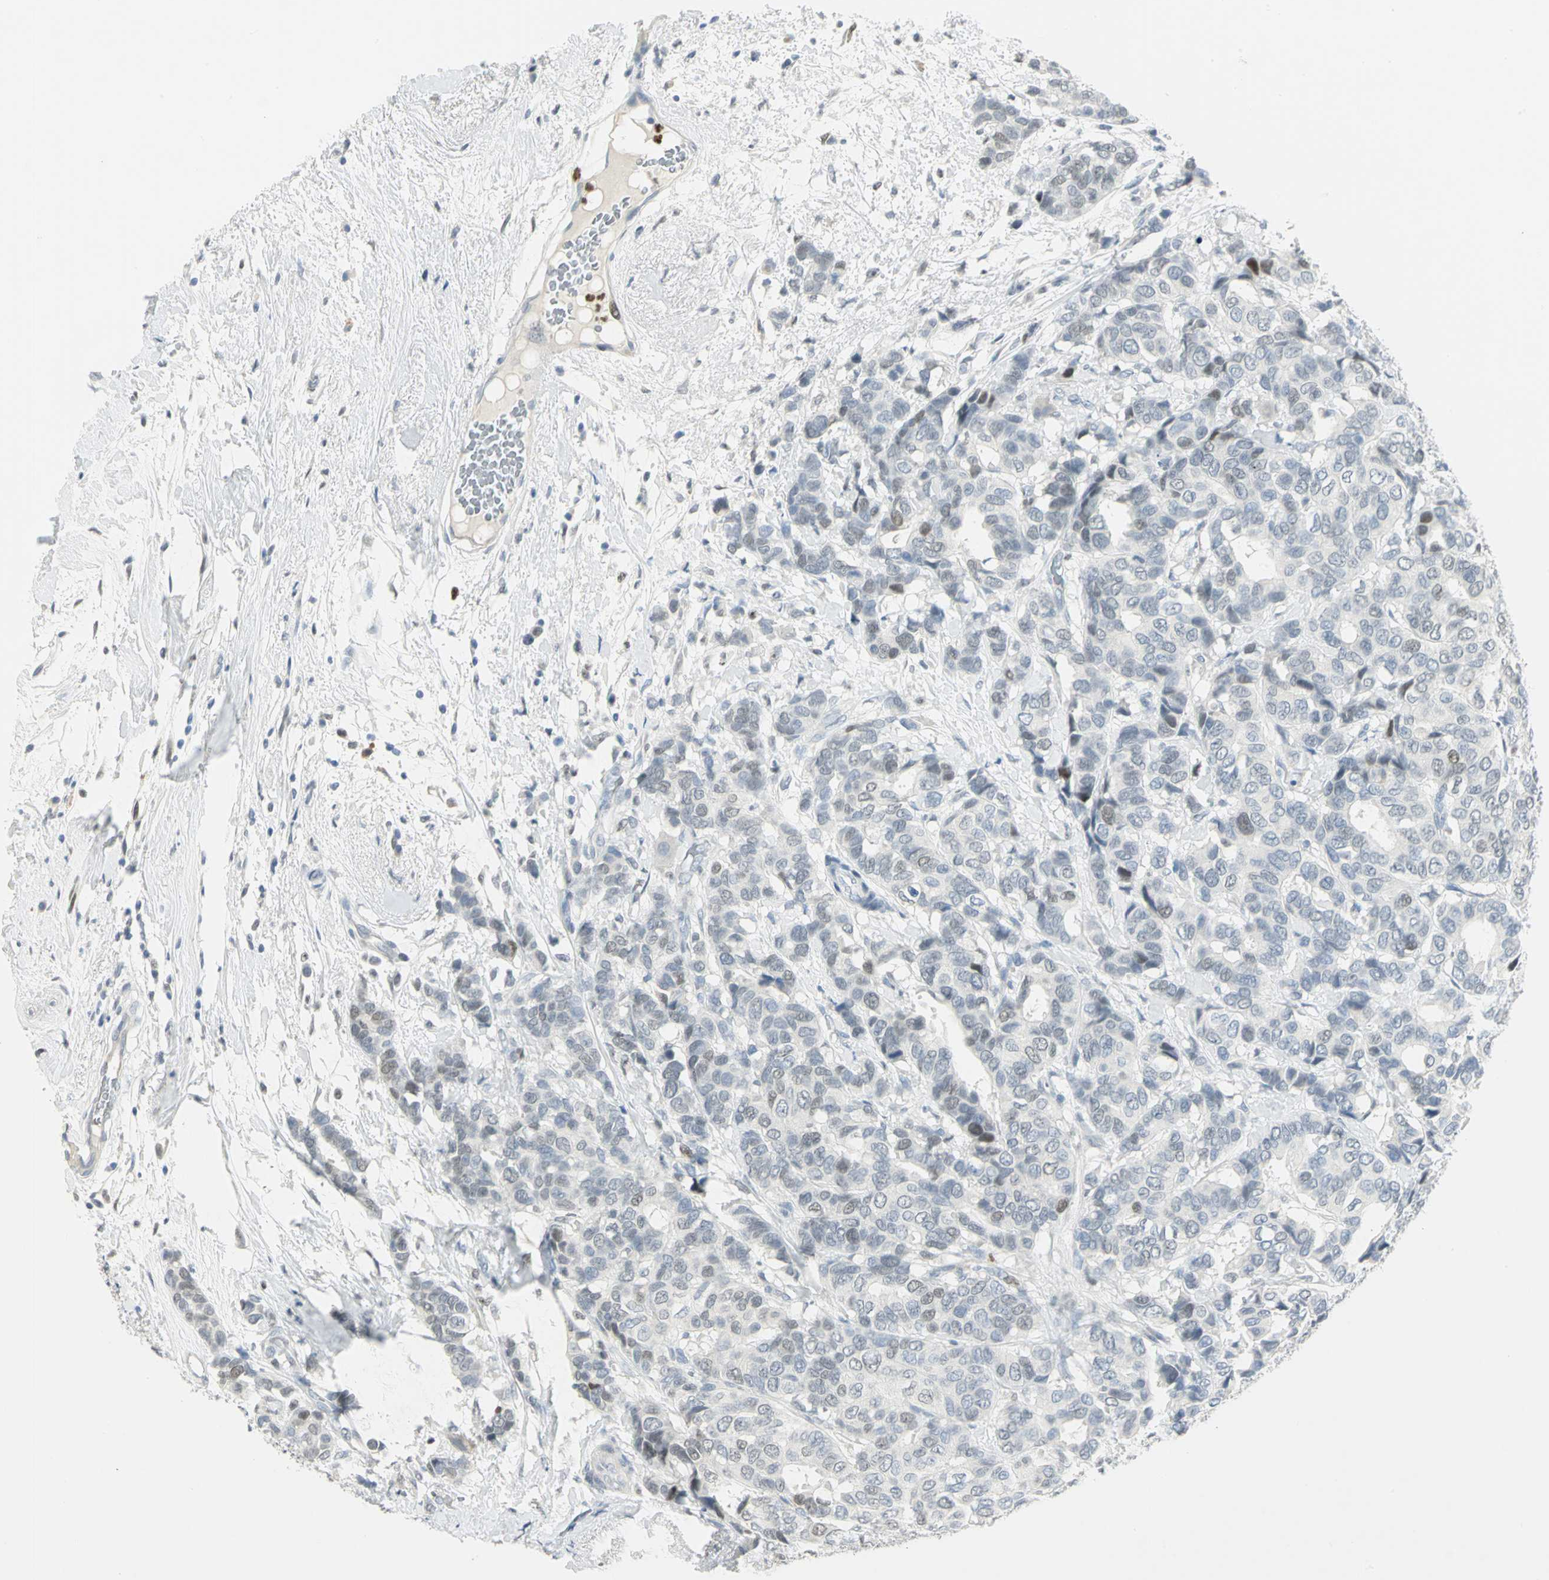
{"staining": {"intensity": "weak", "quantity": "25%-75%", "location": "nuclear"}, "tissue": "breast cancer", "cell_type": "Tumor cells", "image_type": "cancer", "snomed": [{"axis": "morphology", "description": "Duct carcinoma"}, {"axis": "topography", "description": "Breast"}], "caption": "Protein analysis of invasive ductal carcinoma (breast) tissue shows weak nuclear staining in about 25%-75% of tumor cells.", "gene": "BCL6", "patient": {"sex": "female", "age": 87}}